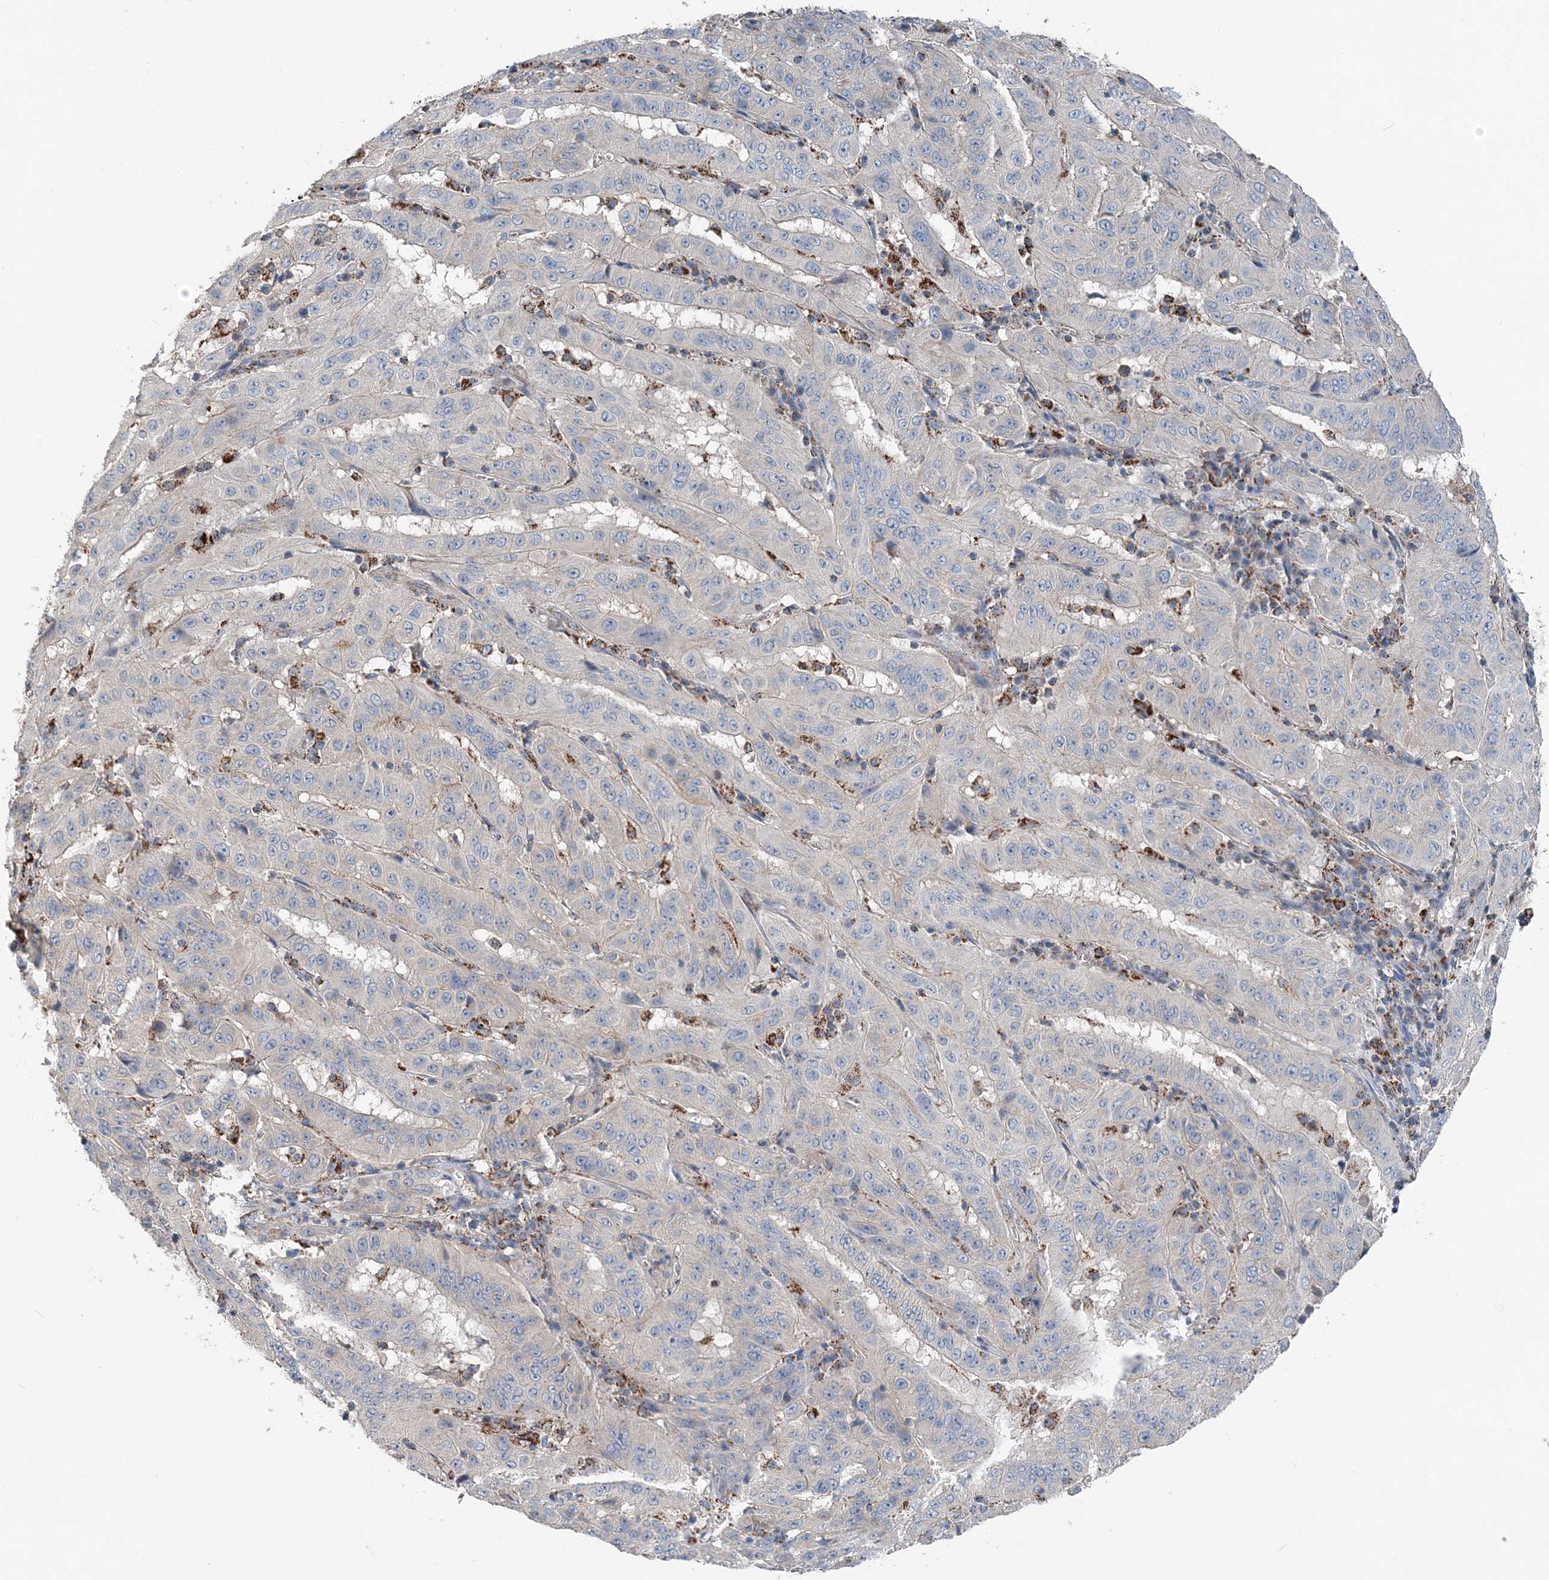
{"staining": {"intensity": "negative", "quantity": "none", "location": "none"}, "tissue": "pancreatic cancer", "cell_type": "Tumor cells", "image_type": "cancer", "snomed": [{"axis": "morphology", "description": "Adenocarcinoma, NOS"}, {"axis": "topography", "description": "Pancreas"}], "caption": "Adenocarcinoma (pancreatic) stained for a protein using immunohistochemistry demonstrates no positivity tumor cells.", "gene": "SPRY2", "patient": {"sex": "male", "age": 63}}